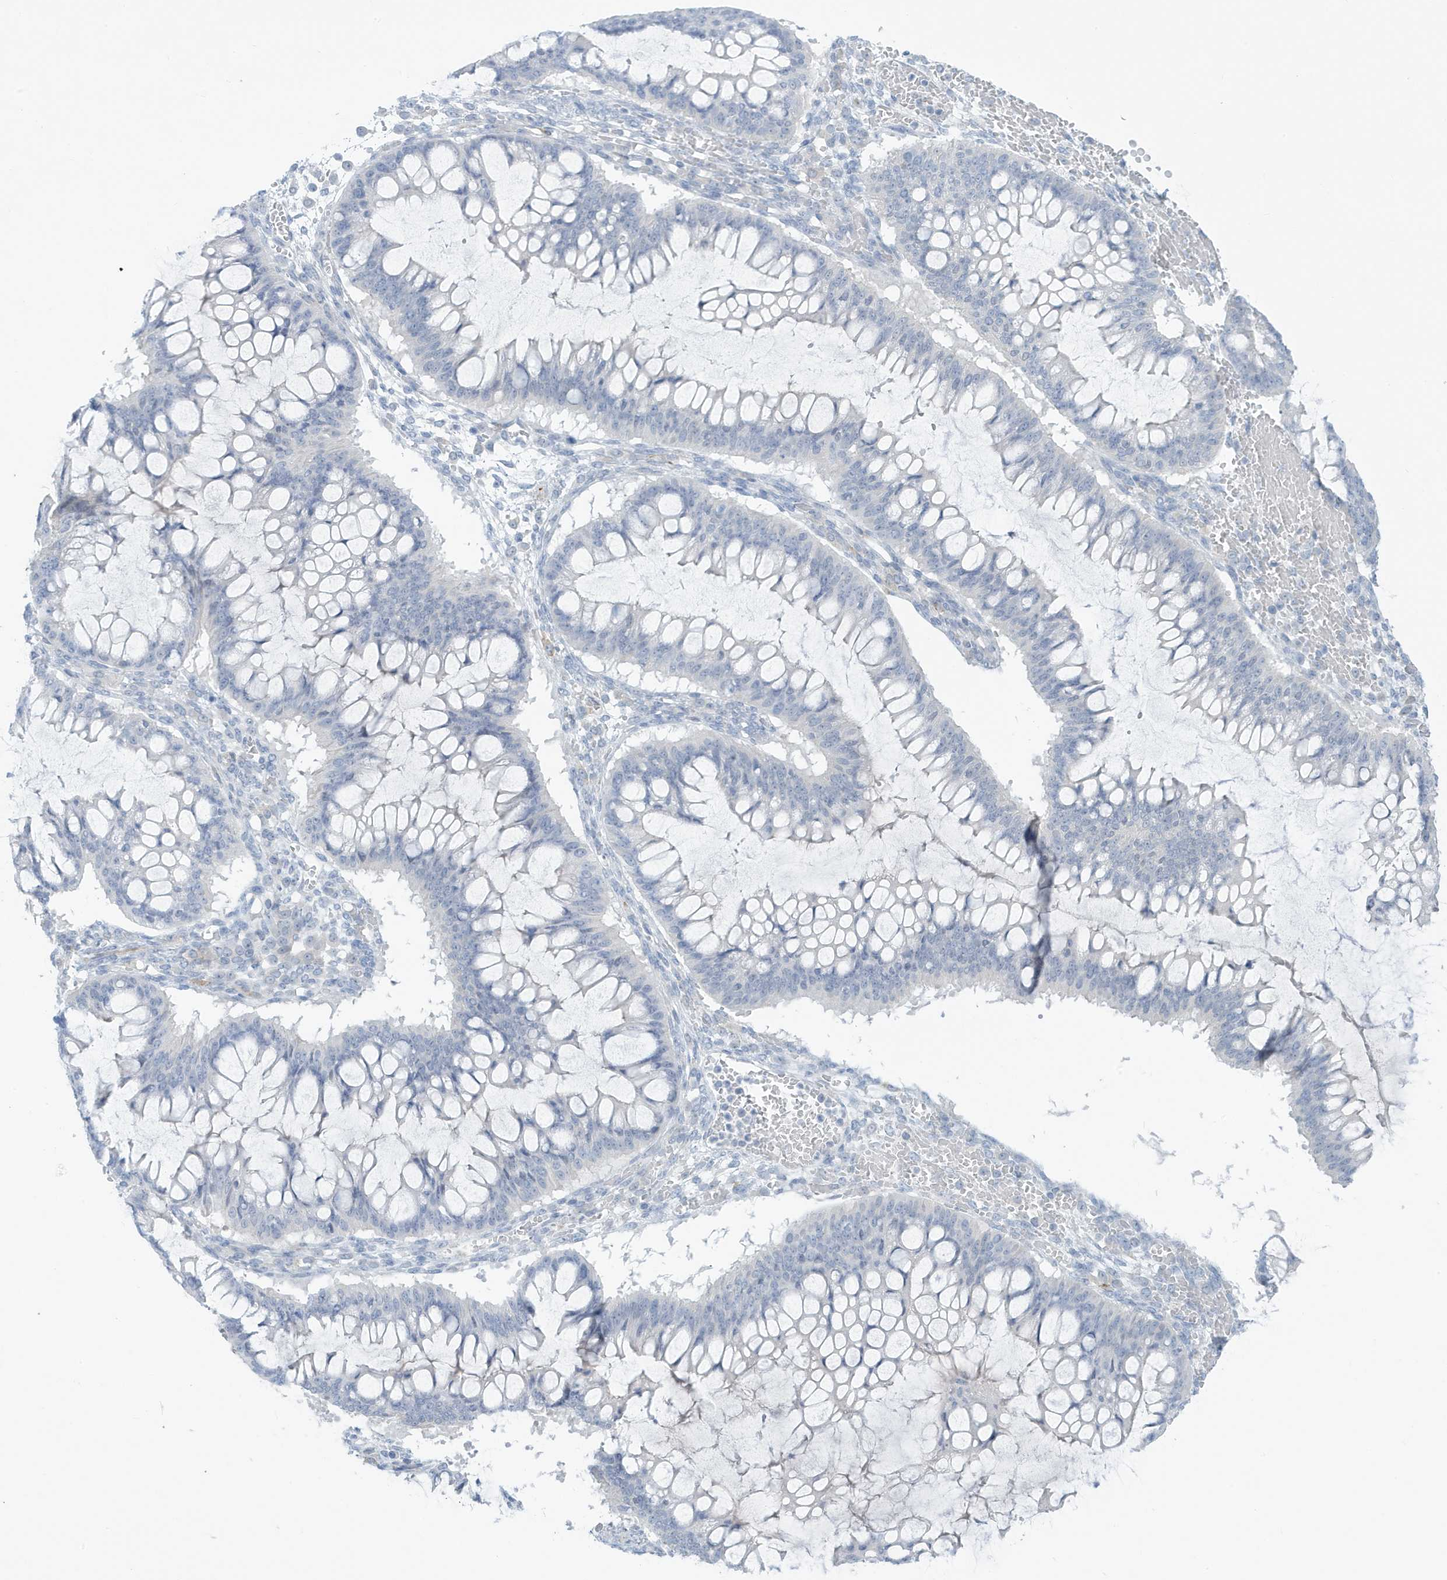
{"staining": {"intensity": "negative", "quantity": "none", "location": "none"}, "tissue": "ovarian cancer", "cell_type": "Tumor cells", "image_type": "cancer", "snomed": [{"axis": "morphology", "description": "Cystadenocarcinoma, mucinous, NOS"}, {"axis": "topography", "description": "Ovary"}], "caption": "Photomicrograph shows no protein expression in tumor cells of ovarian mucinous cystadenocarcinoma tissue.", "gene": "PERM1", "patient": {"sex": "female", "age": 73}}